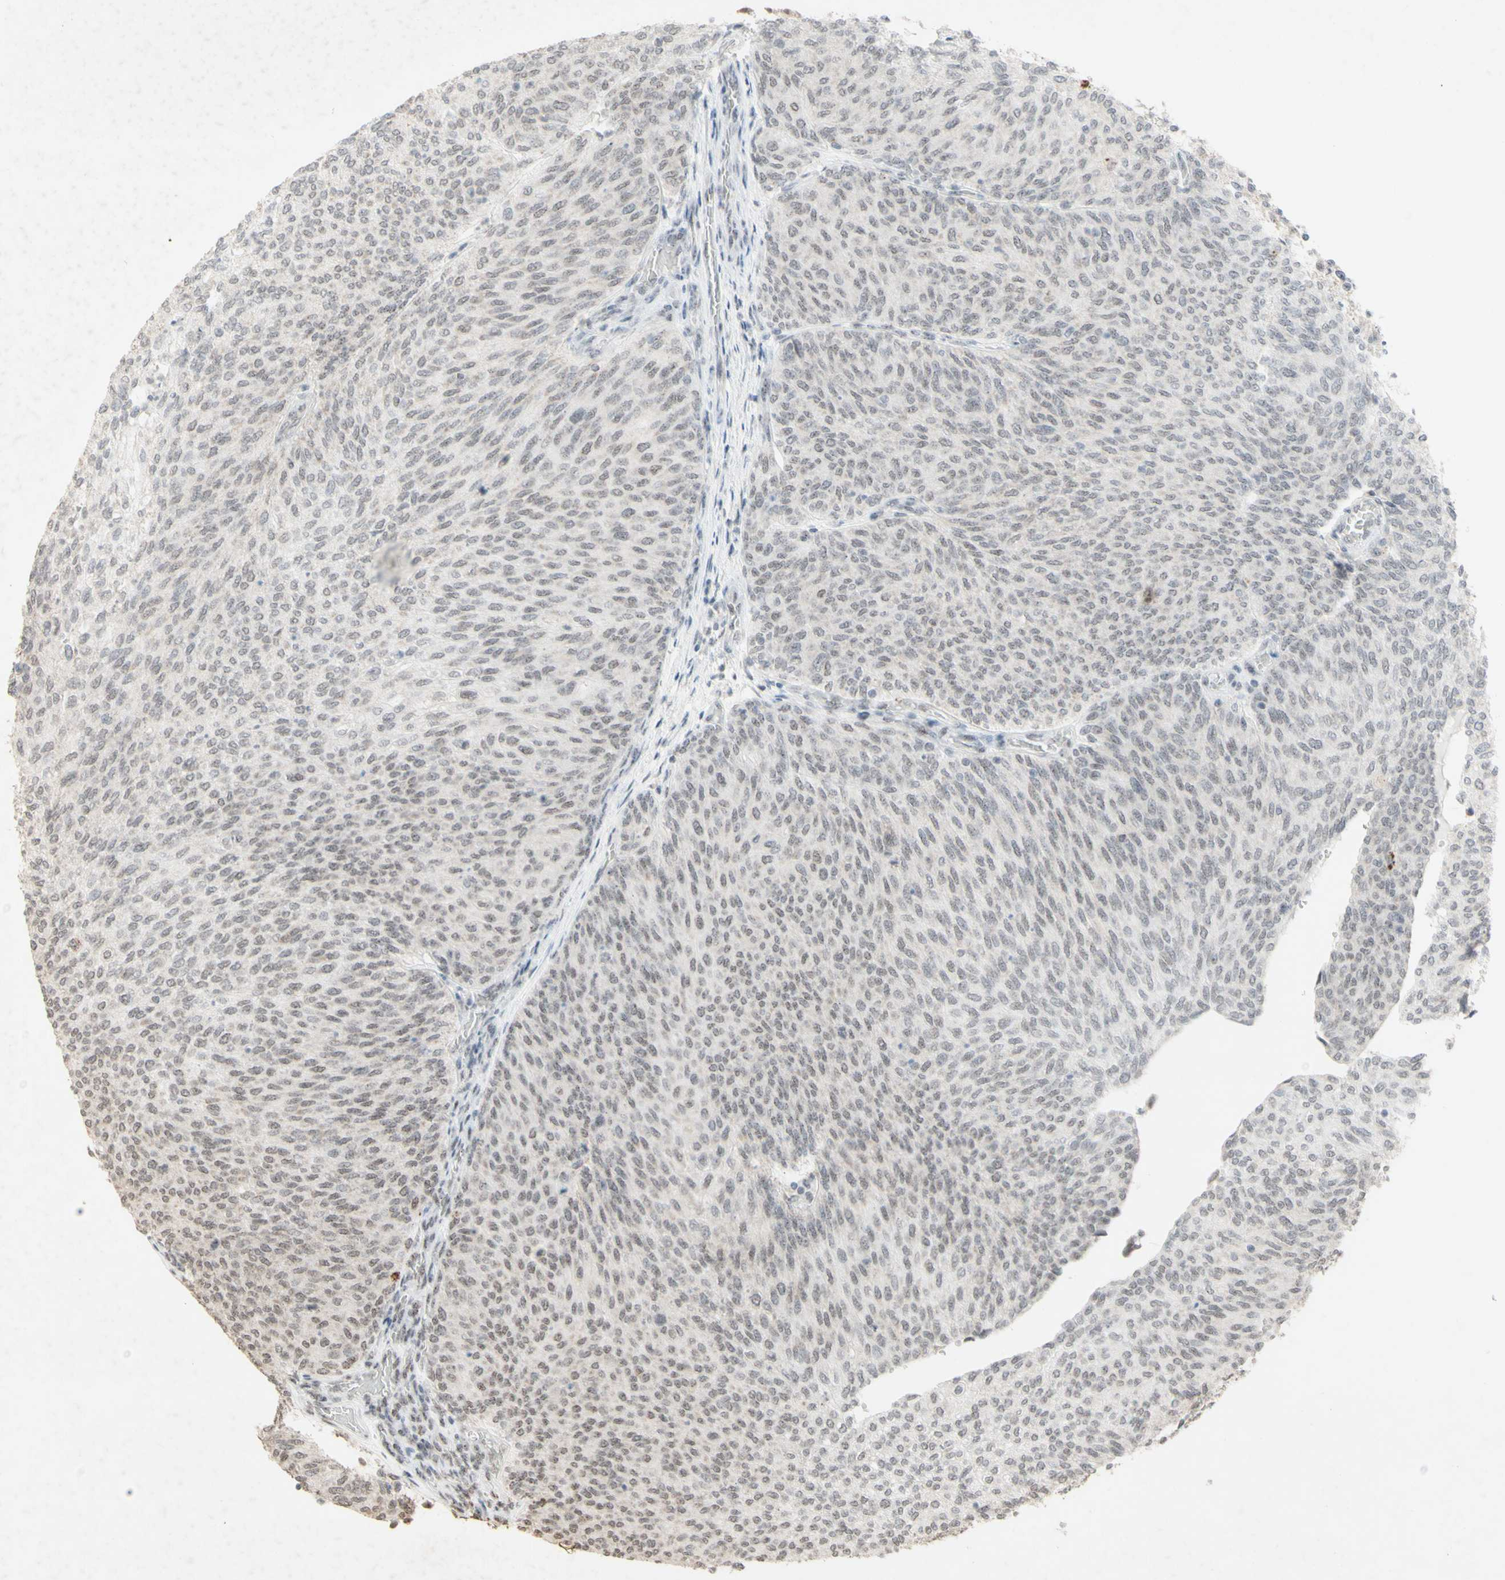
{"staining": {"intensity": "weak", "quantity": "25%-75%", "location": "nuclear"}, "tissue": "urothelial cancer", "cell_type": "Tumor cells", "image_type": "cancer", "snomed": [{"axis": "morphology", "description": "Urothelial carcinoma, Low grade"}, {"axis": "topography", "description": "Urinary bladder"}], "caption": "Immunohistochemistry photomicrograph of neoplastic tissue: human urothelial cancer stained using immunohistochemistry (IHC) displays low levels of weak protein expression localized specifically in the nuclear of tumor cells, appearing as a nuclear brown color.", "gene": "CENPB", "patient": {"sex": "female", "age": 79}}